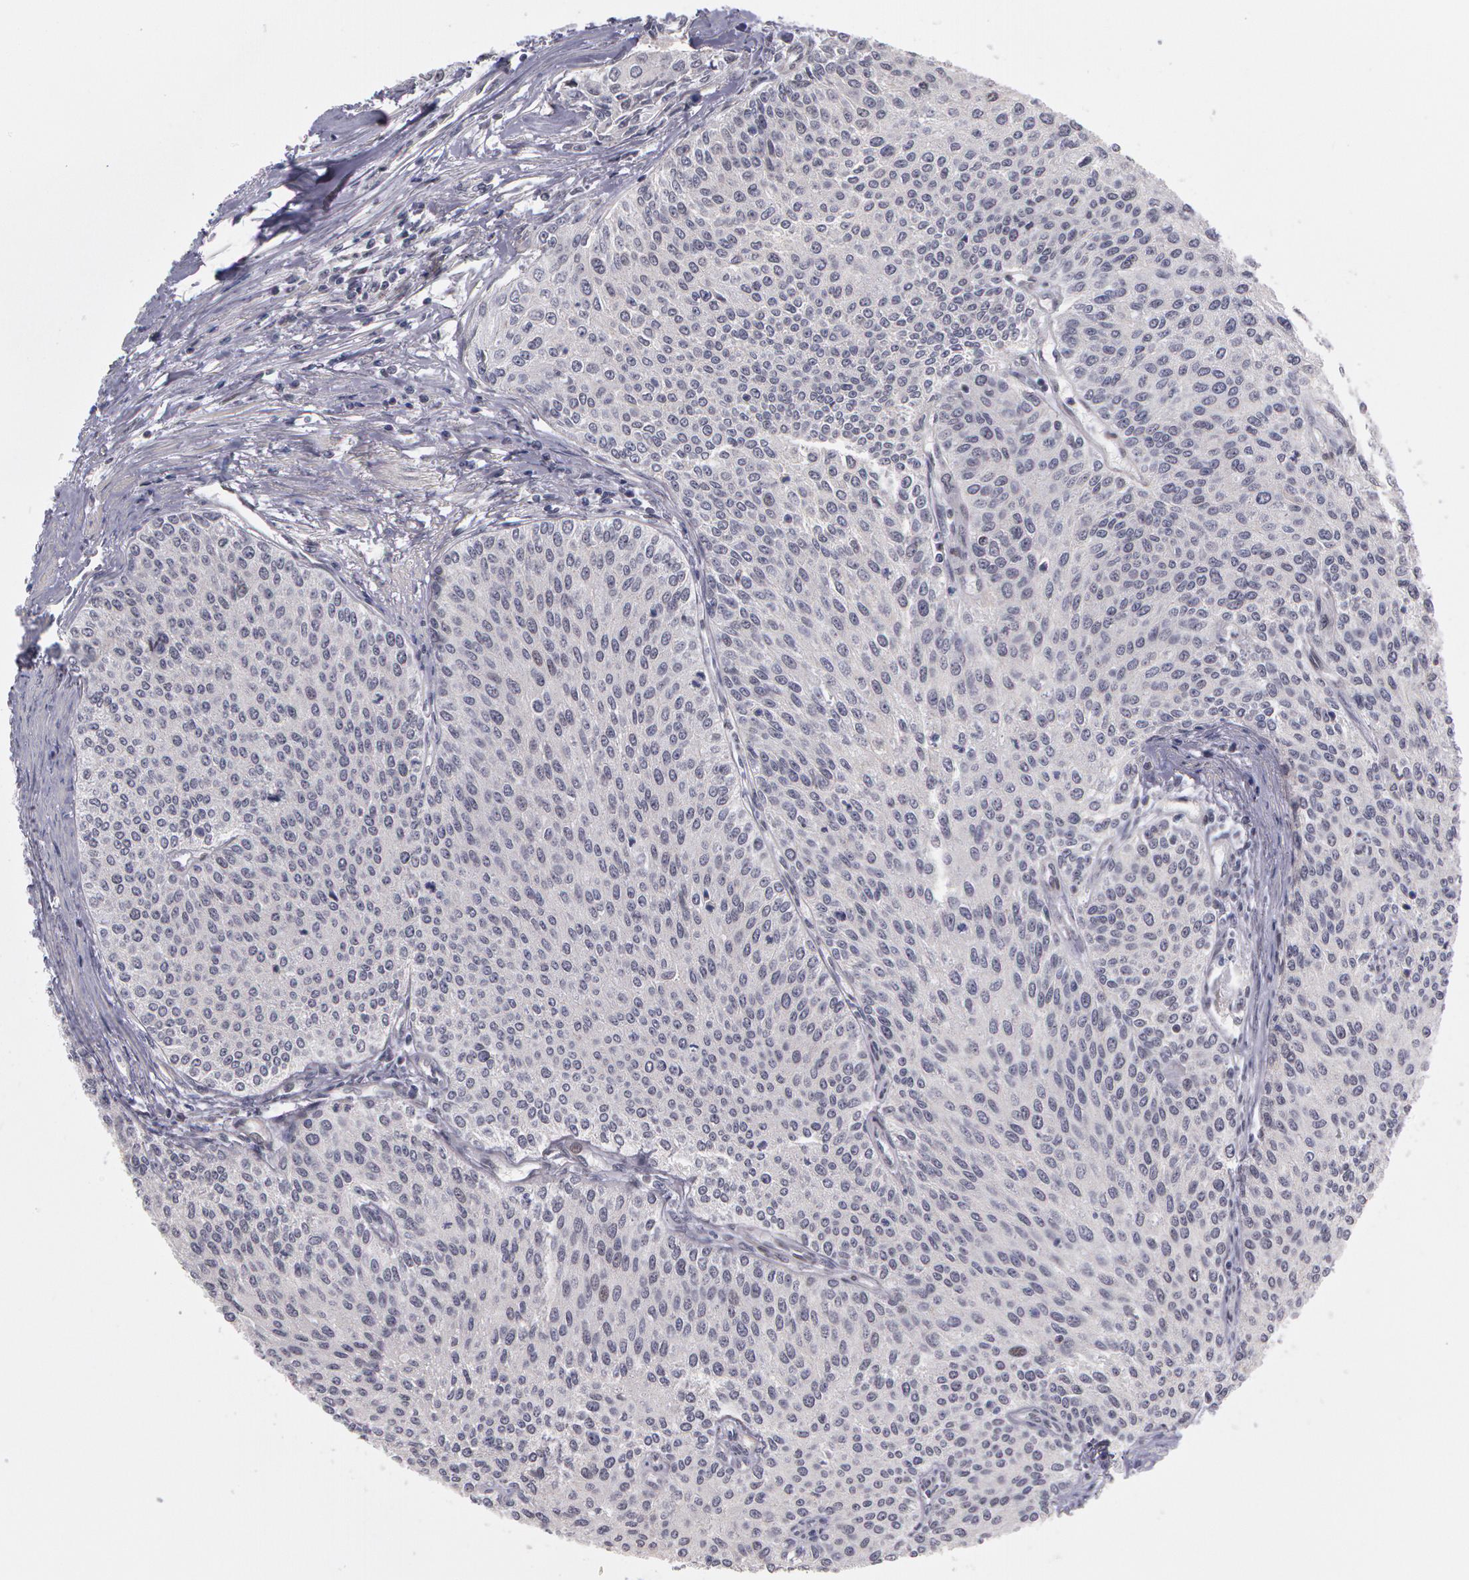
{"staining": {"intensity": "negative", "quantity": "none", "location": "none"}, "tissue": "urothelial cancer", "cell_type": "Tumor cells", "image_type": "cancer", "snomed": [{"axis": "morphology", "description": "Urothelial carcinoma, Low grade"}, {"axis": "topography", "description": "Urinary bladder"}], "caption": "The photomicrograph displays no staining of tumor cells in urothelial cancer.", "gene": "PRICKLE1", "patient": {"sex": "female", "age": 73}}